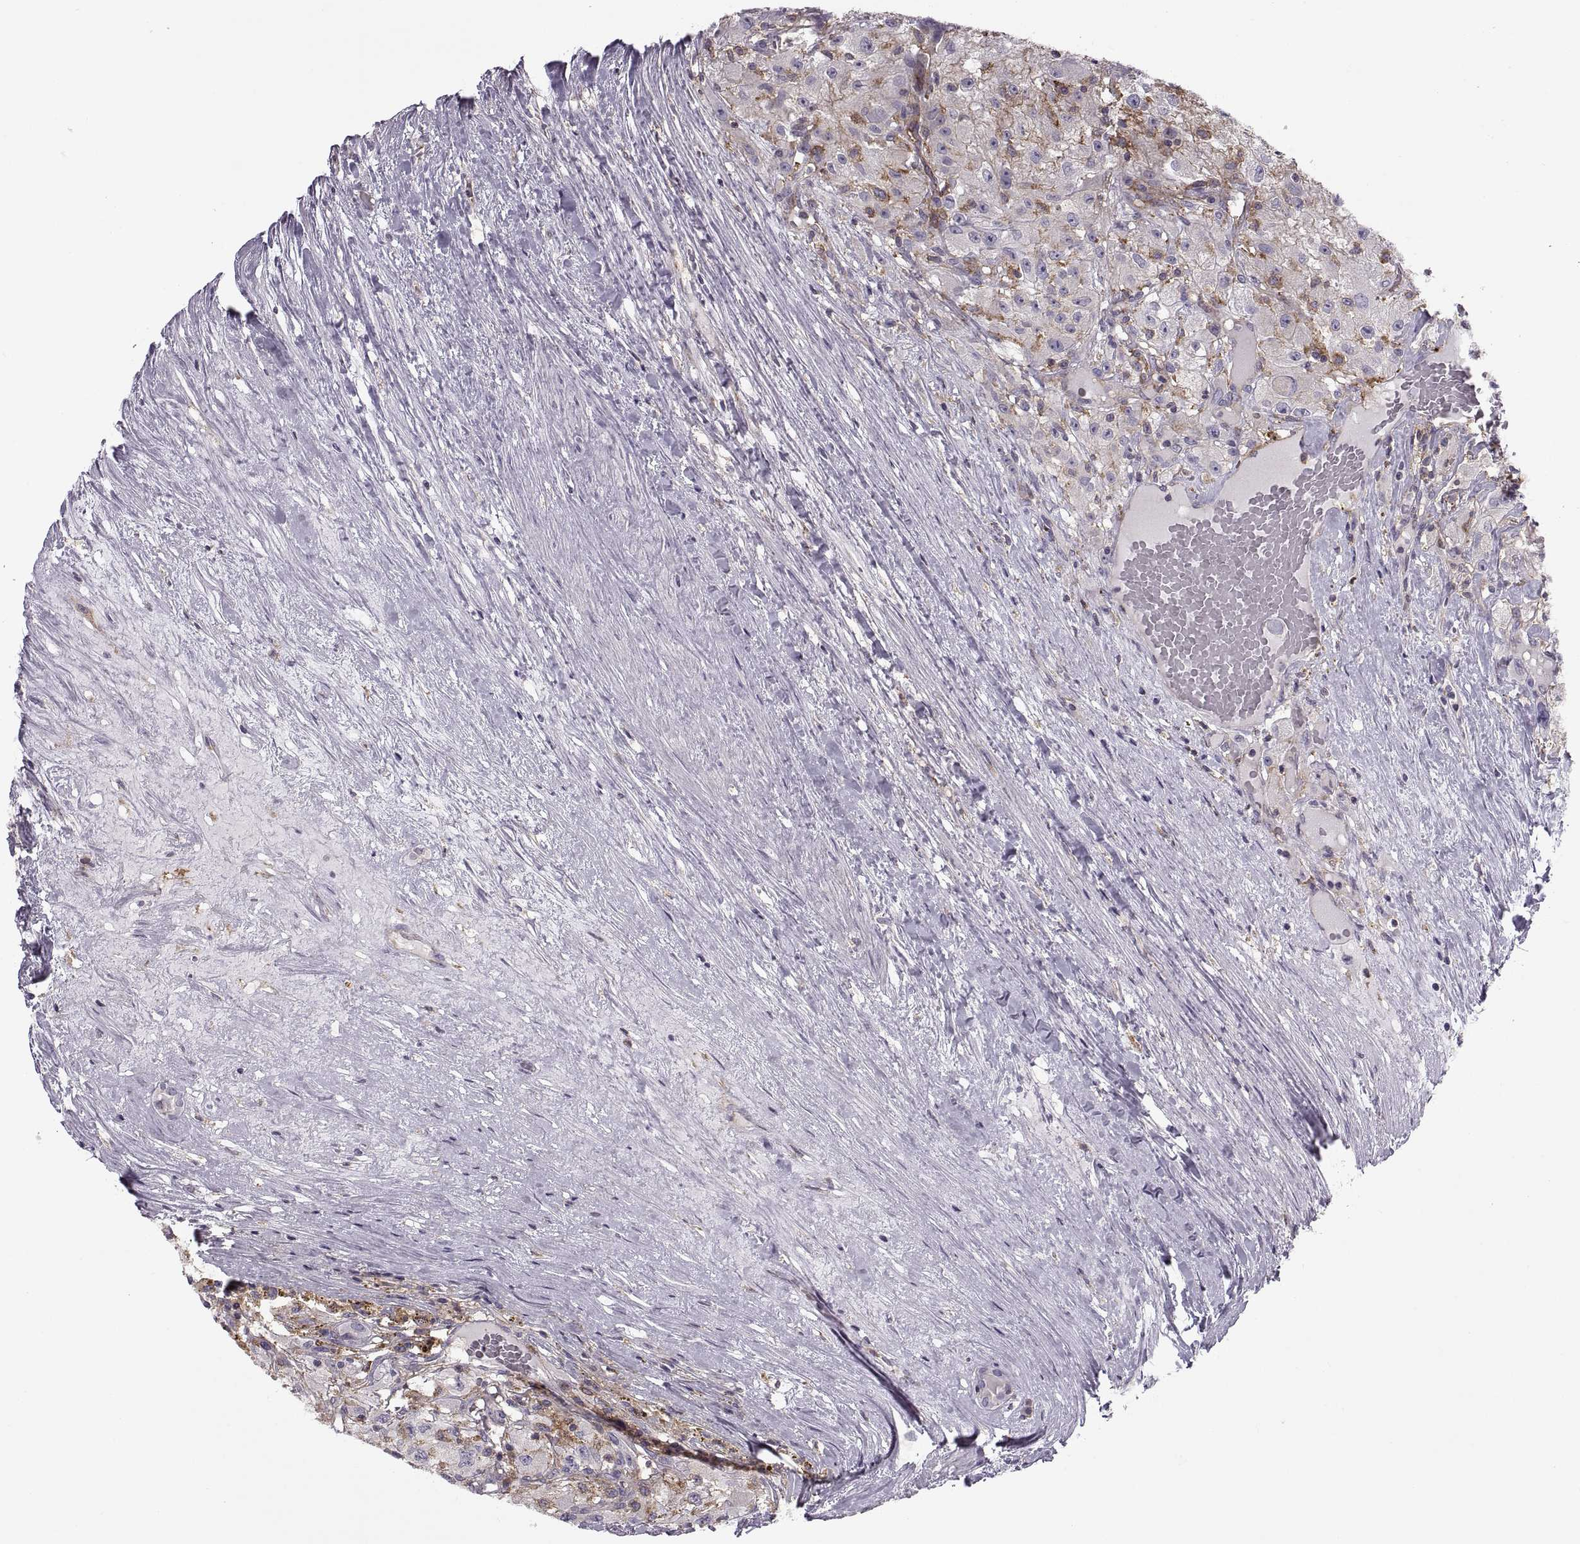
{"staining": {"intensity": "negative", "quantity": "none", "location": "none"}, "tissue": "renal cancer", "cell_type": "Tumor cells", "image_type": "cancer", "snomed": [{"axis": "morphology", "description": "Adenocarcinoma, NOS"}, {"axis": "topography", "description": "Kidney"}], "caption": "This is an immunohistochemistry (IHC) histopathology image of renal cancer. There is no staining in tumor cells.", "gene": "RALB", "patient": {"sex": "female", "age": 67}}